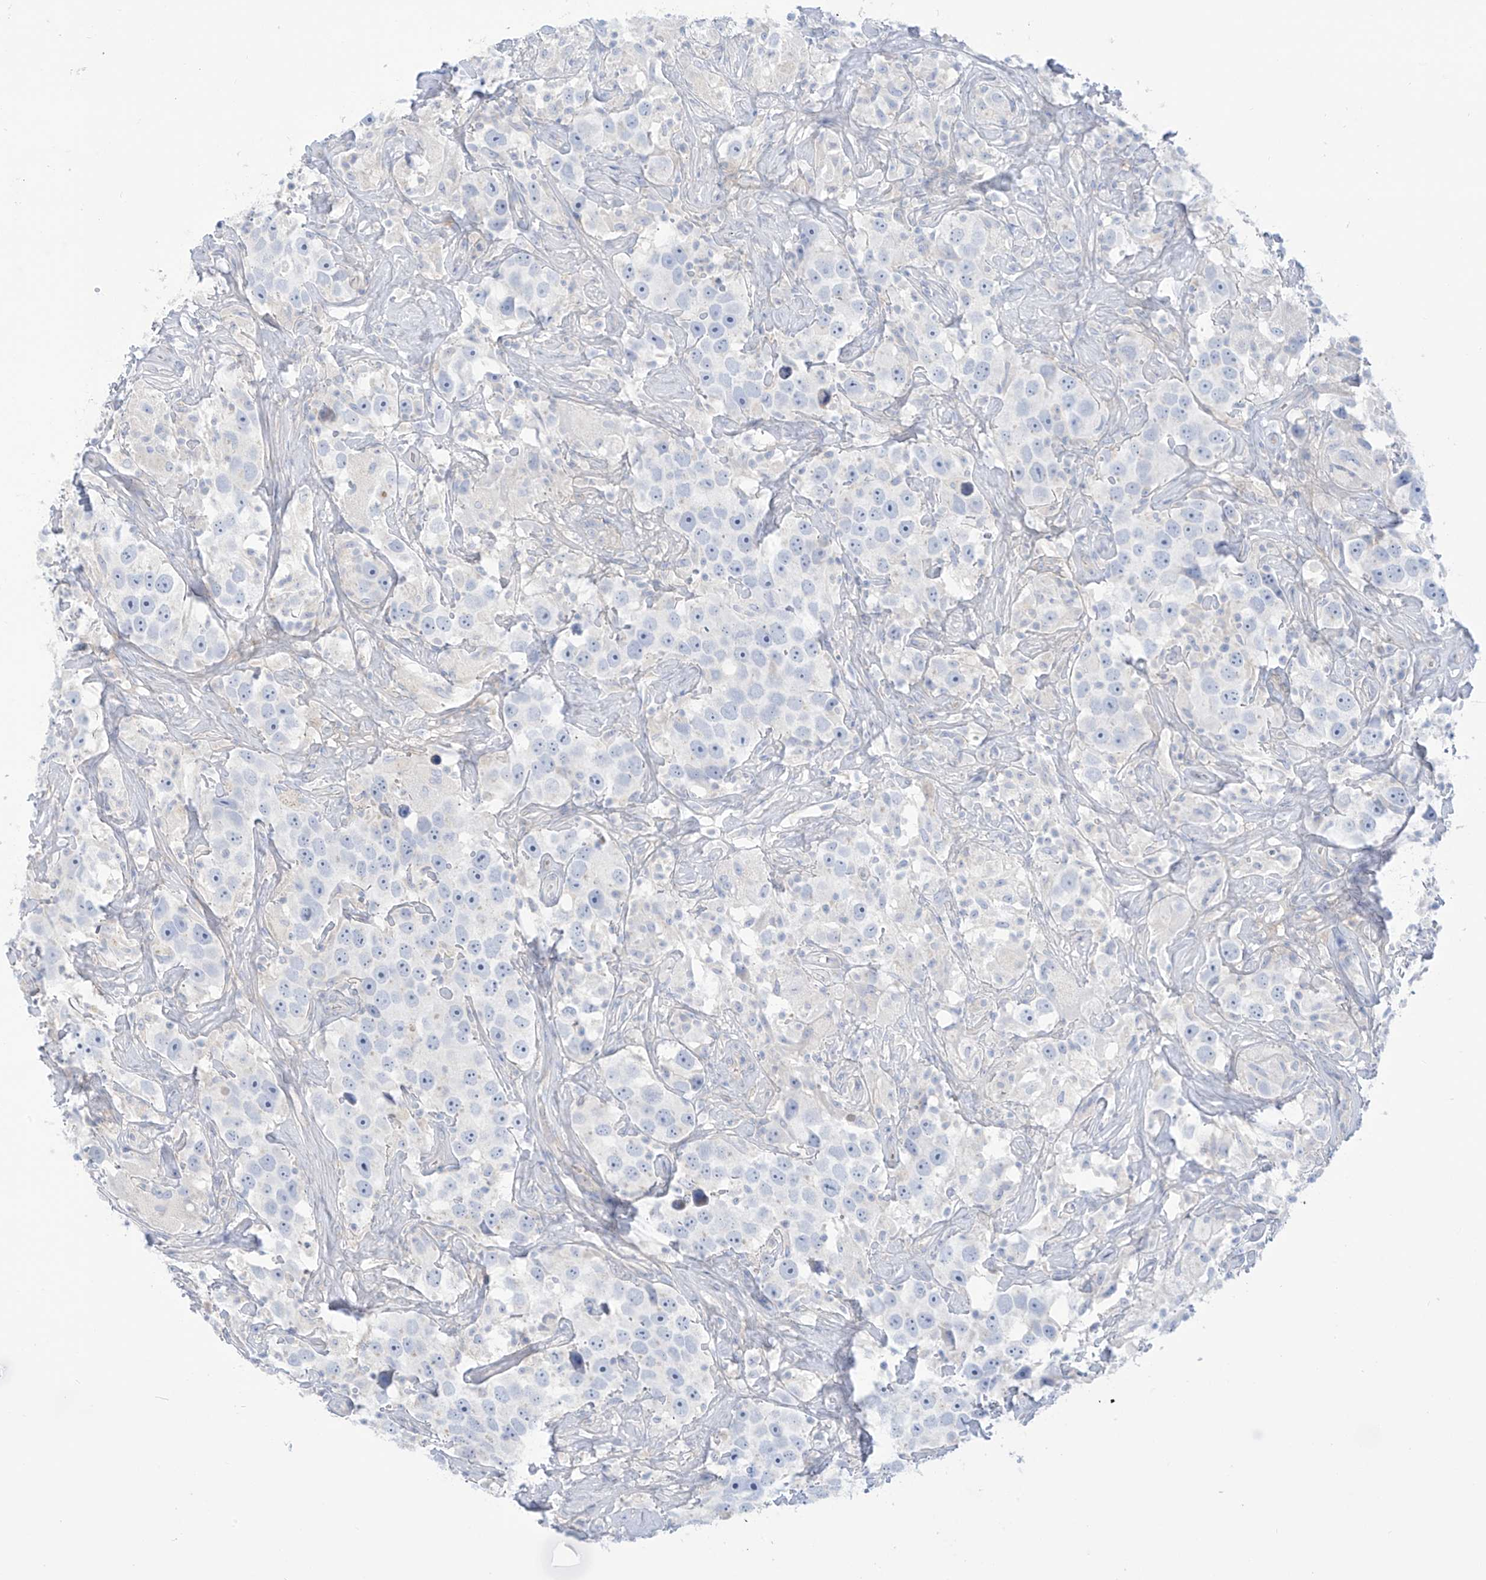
{"staining": {"intensity": "negative", "quantity": "none", "location": "none"}, "tissue": "testis cancer", "cell_type": "Tumor cells", "image_type": "cancer", "snomed": [{"axis": "morphology", "description": "Seminoma, NOS"}, {"axis": "topography", "description": "Testis"}], "caption": "Tumor cells are negative for protein expression in human testis cancer.", "gene": "FABP2", "patient": {"sex": "male", "age": 49}}